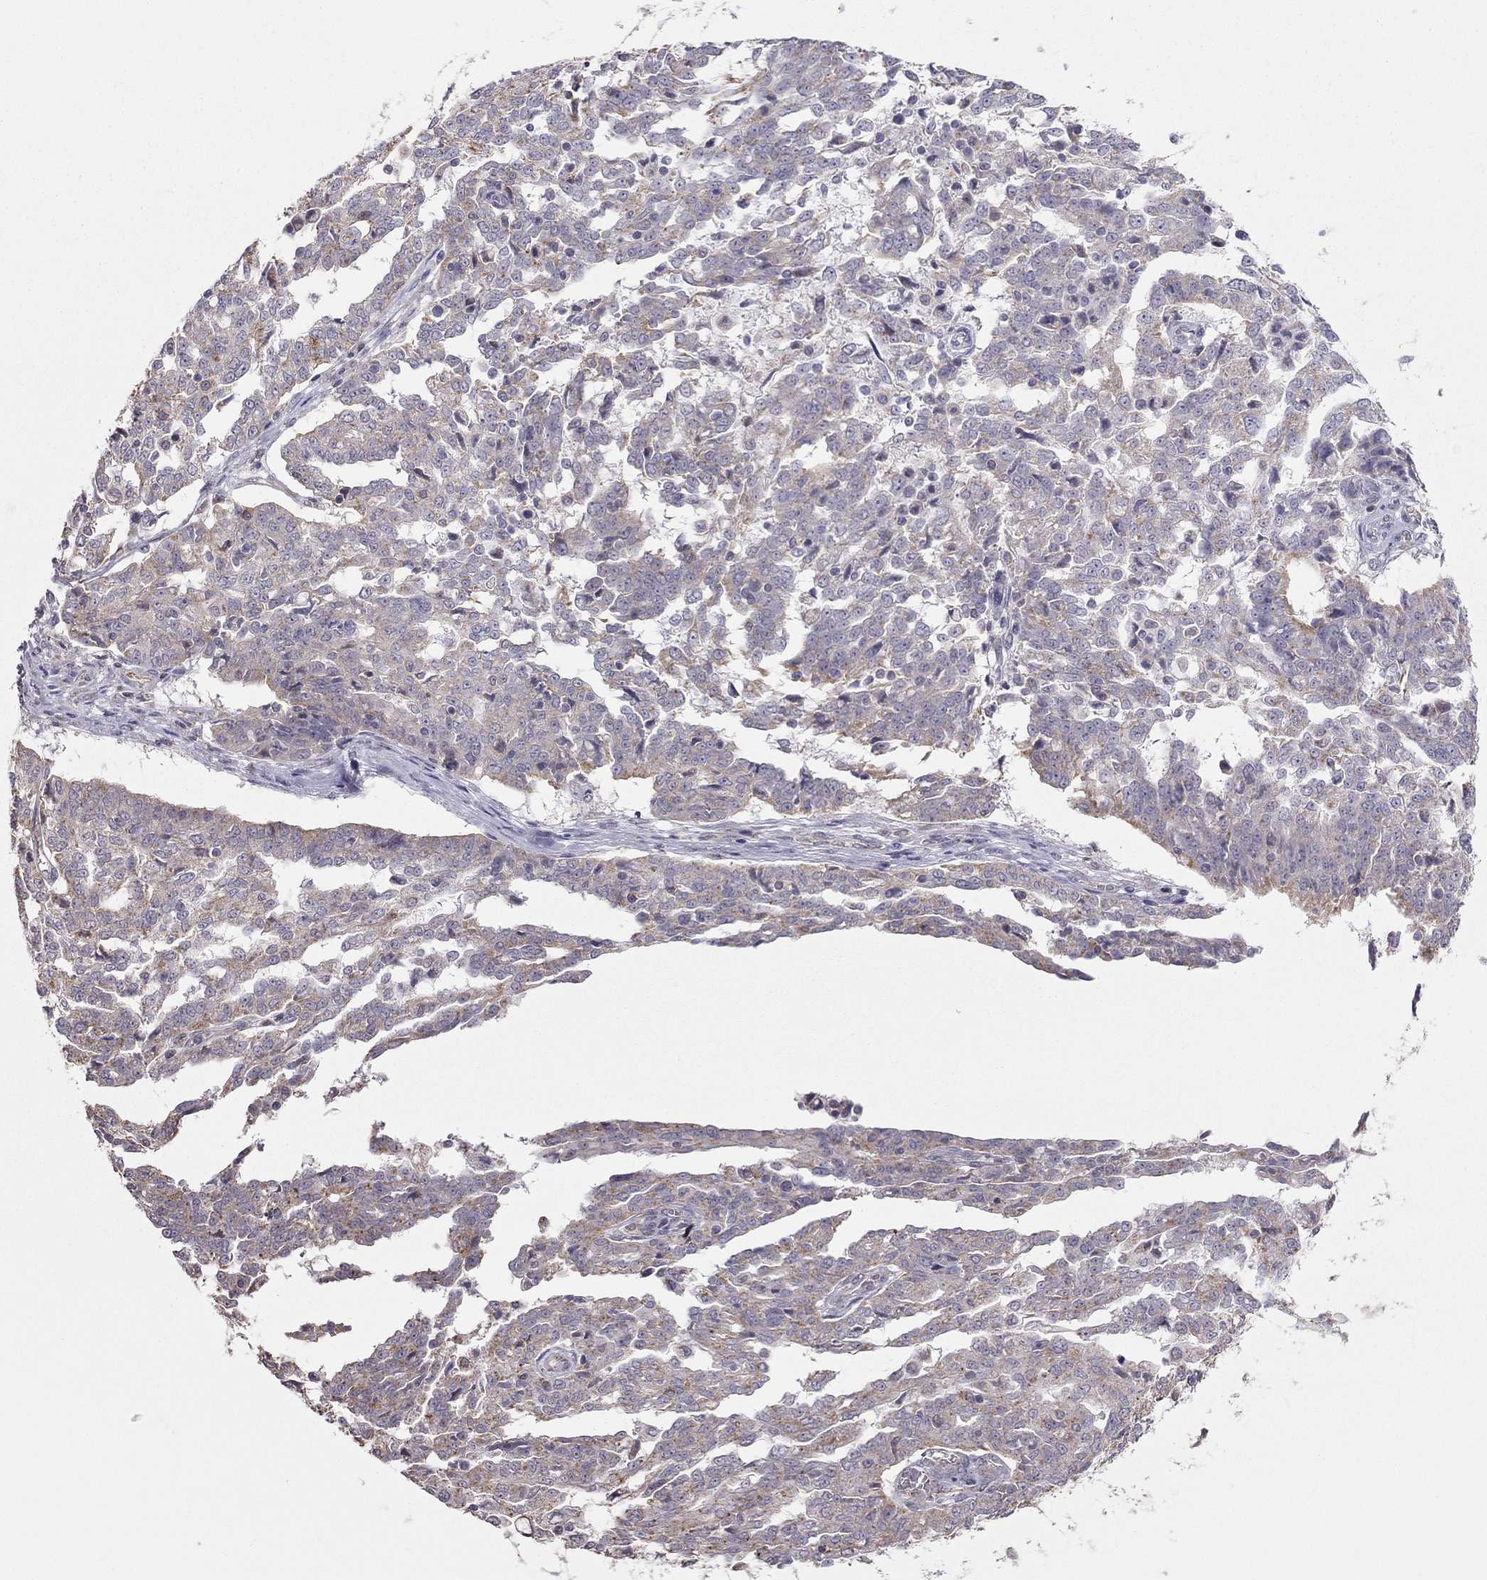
{"staining": {"intensity": "weak", "quantity": ">75%", "location": "cytoplasmic/membranous"}, "tissue": "ovarian cancer", "cell_type": "Tumor cells", "image_type": "cancer", "snomed": [{"axis": "morphology", "description": "Cystadenocarcinoma, serous, NOS"}, {"axis": "topography", "description": "Ovary"}], "caption": "About >75% of tumor cells in human ovarian cancer show weak cytoplasmic/membranous protein staining as visualized by brown immunohistochemical staining.", "gene": "LRIT3", "patient": {"sex": "female", "age": 67}}